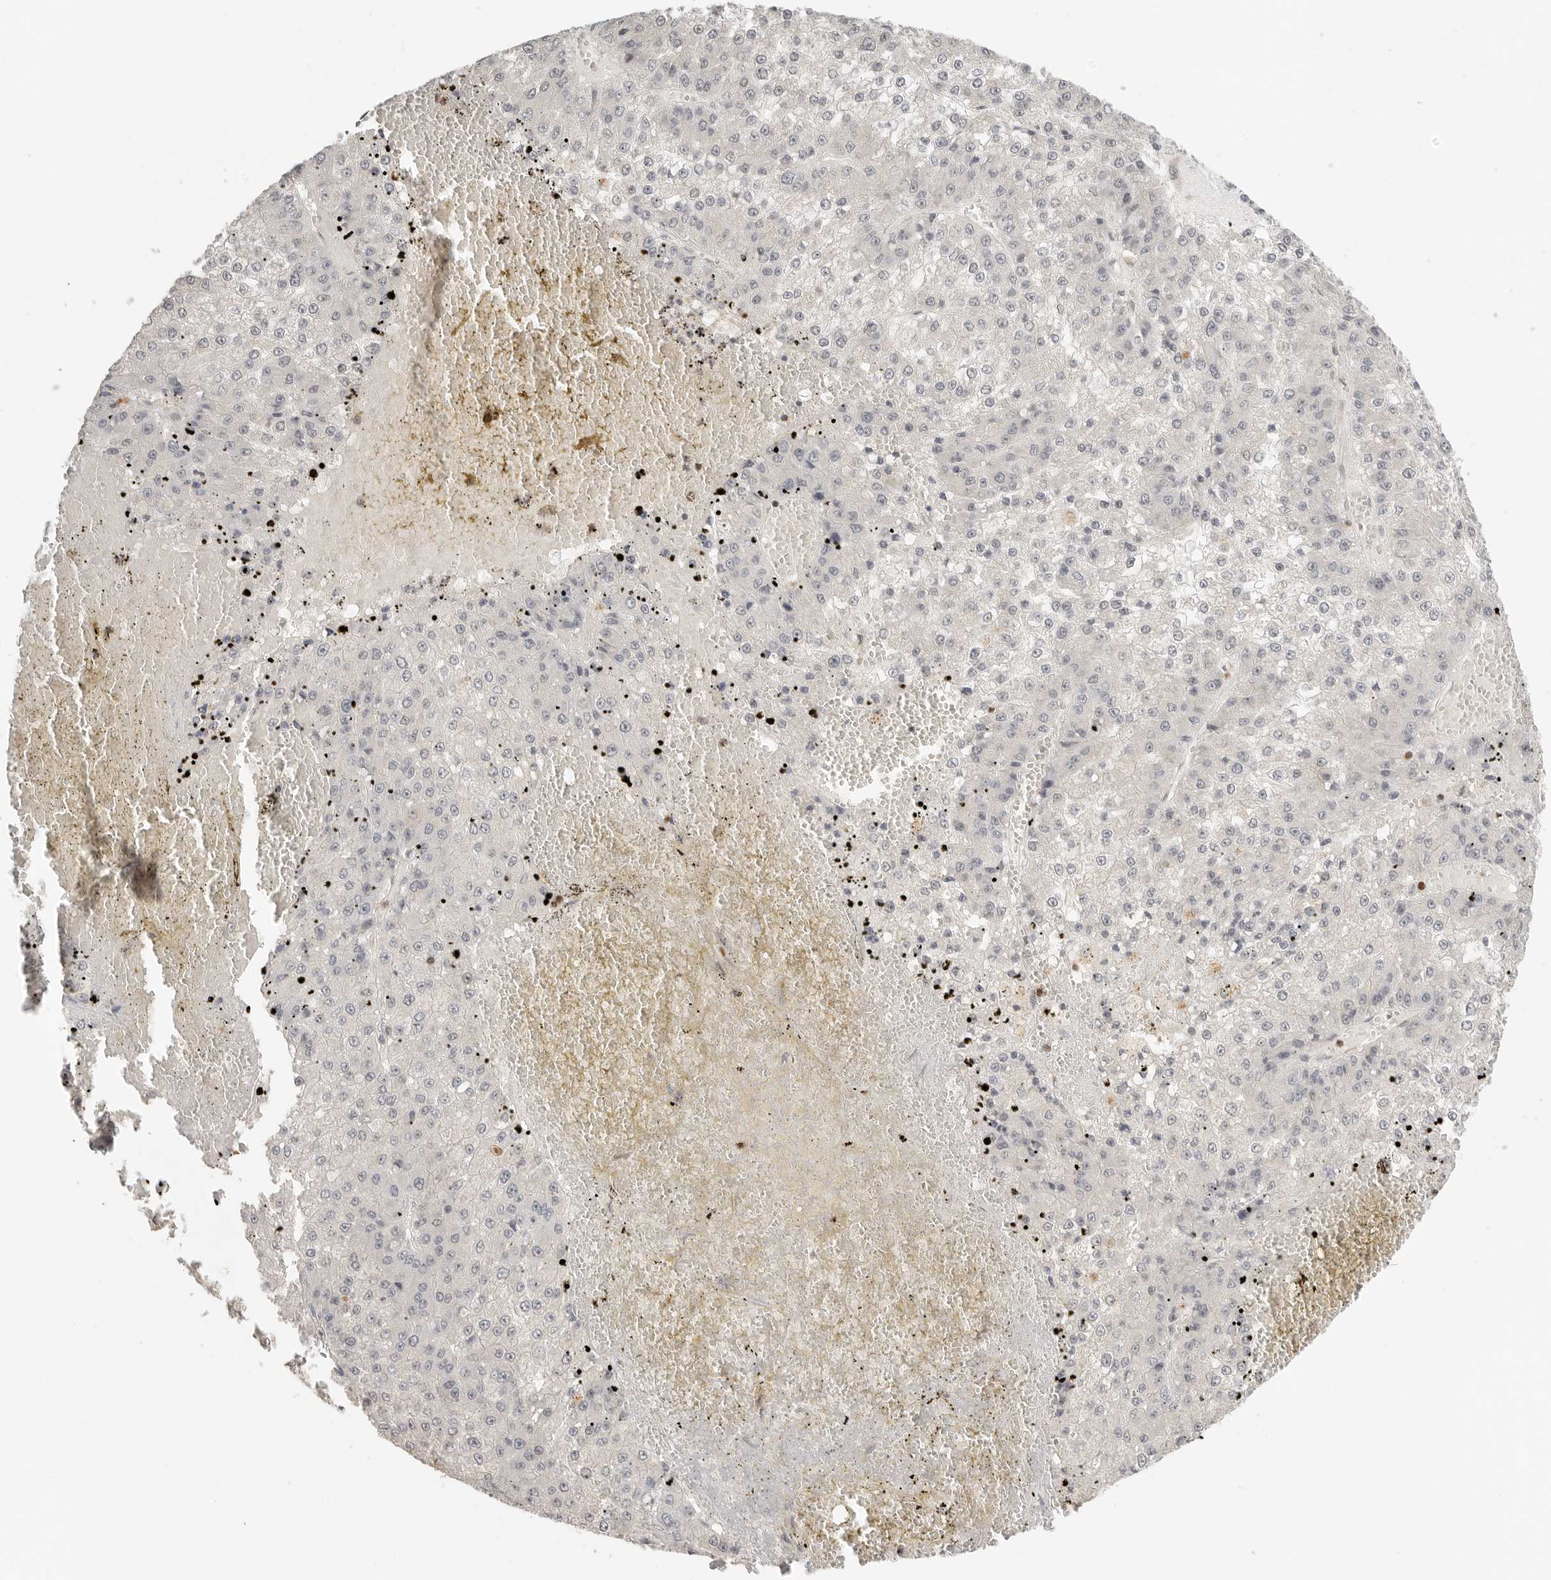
{"staining": {"intensity": "negative", "quantity": "none", "location": "none"}, "tissue": "liver cancer", "cell_type": "Tumor cells", "image_type": "cancer", "snomed": [{"axis": "morphology", "description": "Carcinoma, Hepatocellular, NOS"}, {"axis": "topography", "description": "Liver"}], "caption": "Immunohistochemistry (IHC) of human liver cancer (hepatocellular carcinoma) displays no expression in tumor cells.", "gene": "SH3KBP1", "patient": {"sex": "female", "age": 73}}